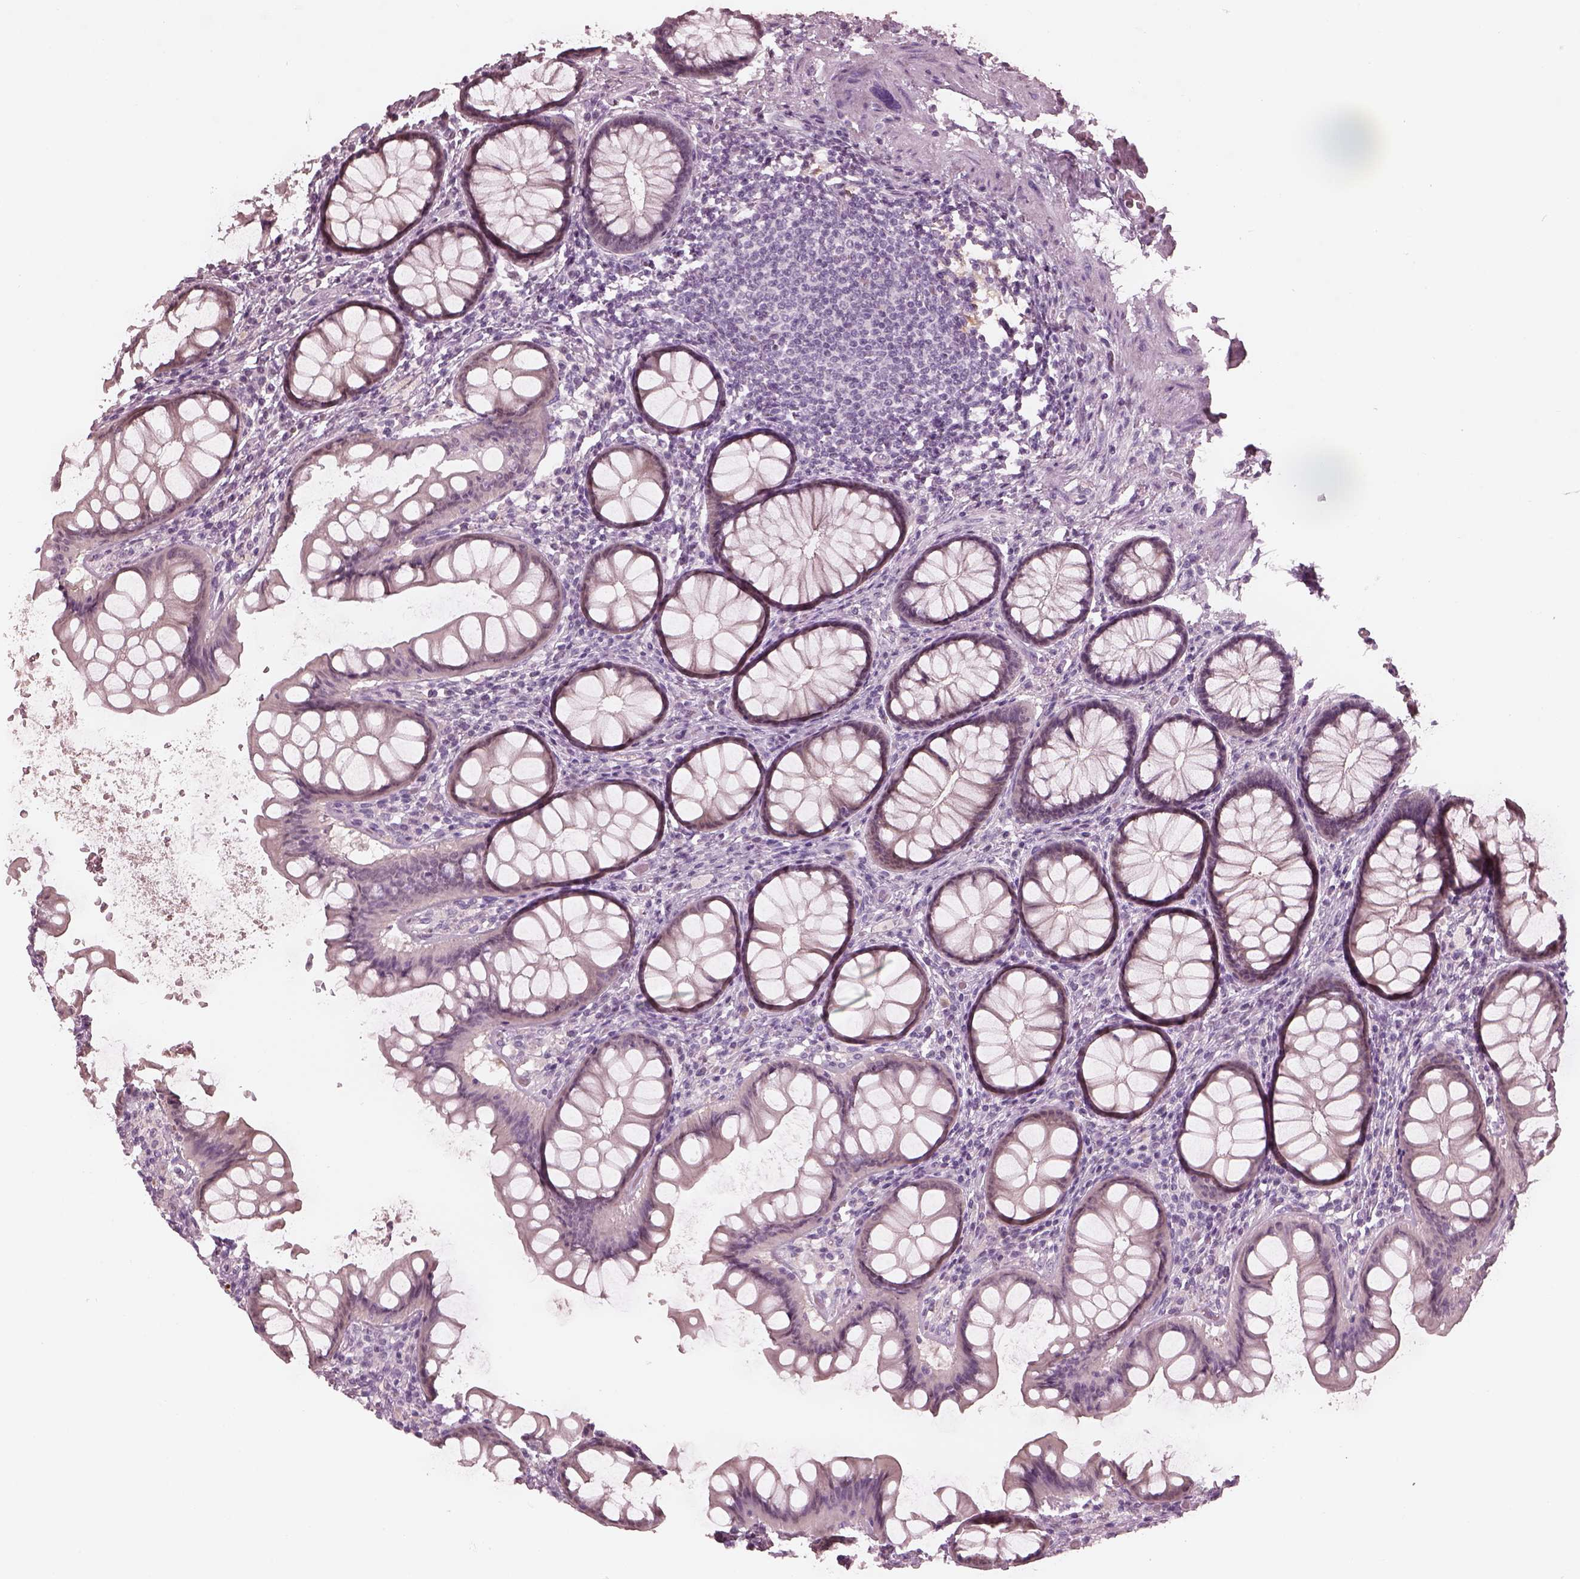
{"staining": {"intensity": "negative", "quantity": "none", "location": "none"}, "tissue": "colon", "cell_type": "Endothelial cells", "image_type": "normal", "snomed": [{"axis": "morphology", "description": "Normal tissue, NOS"}, {"axis": "topography", "description": "Colon"}], "caption": "Immunohistochemistry (IHC) image of unremarkable human colon stained for a protein (brown), which demonstrates no staining in endothelial cells.", "gene": "C2orf81", "patient": {"sex": "female", "age": 65}}